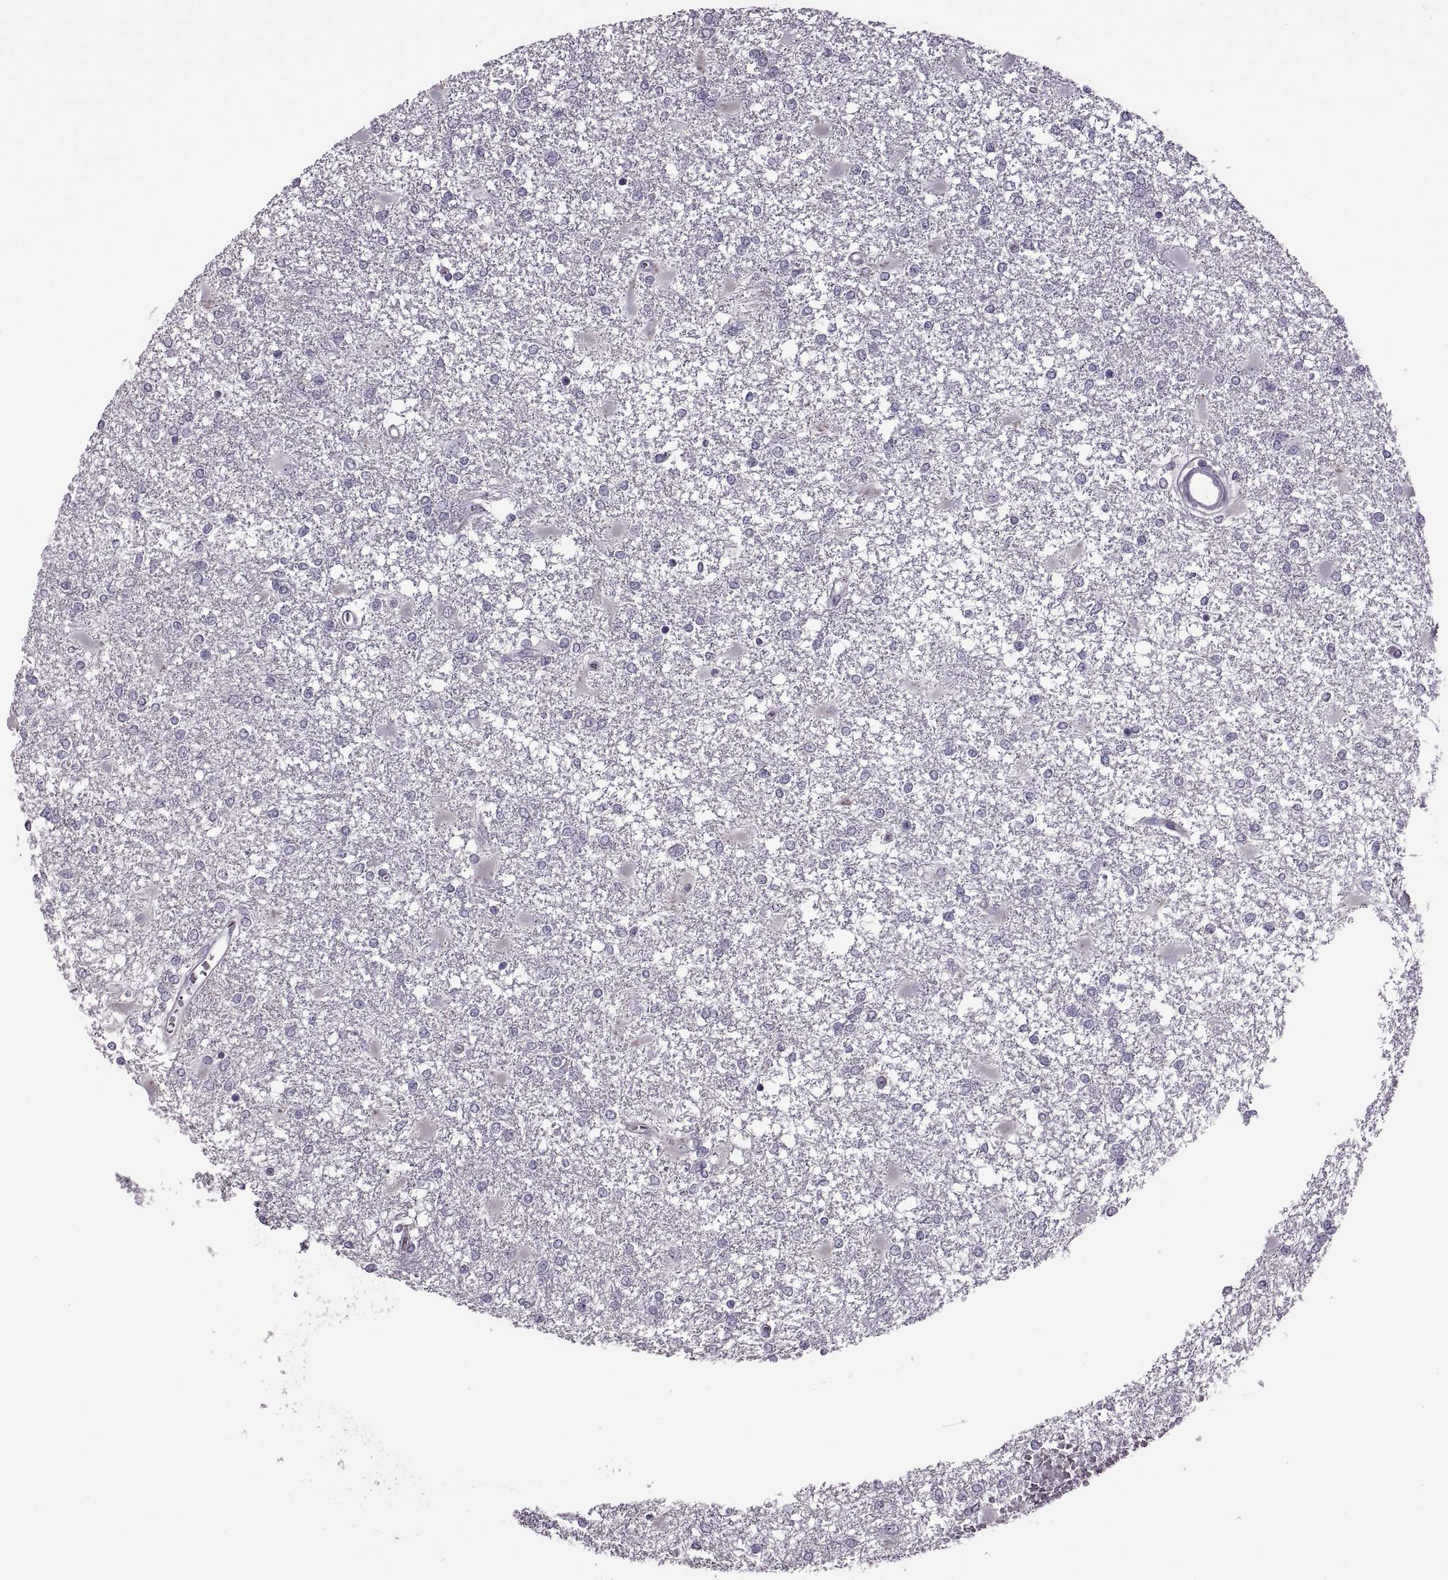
{"staining": {"intensity": "negative", "quantity": "none", "location": "none"}, "tissue": "glioma", "cell_type": "Tumor cells", "image_type": "cancer", "snomed": [{"axis": "morphology", "description": "Glioma, malignant, High grade"}, {"axis": "topography", "description": "Cerebral cortex"}], "caption": "An immunohistochemistry image of malignant high-grade glioma is shown. There is no staining in tumor cells of malignant high-grade glioma. (Brightfield microscopy of DAB (3,3'-diaminobenzidine) immunohistochemistry (IHC) at high magnification).", "gene": "RSPH6A", "patient": {"sex": "male", "age": 79}}